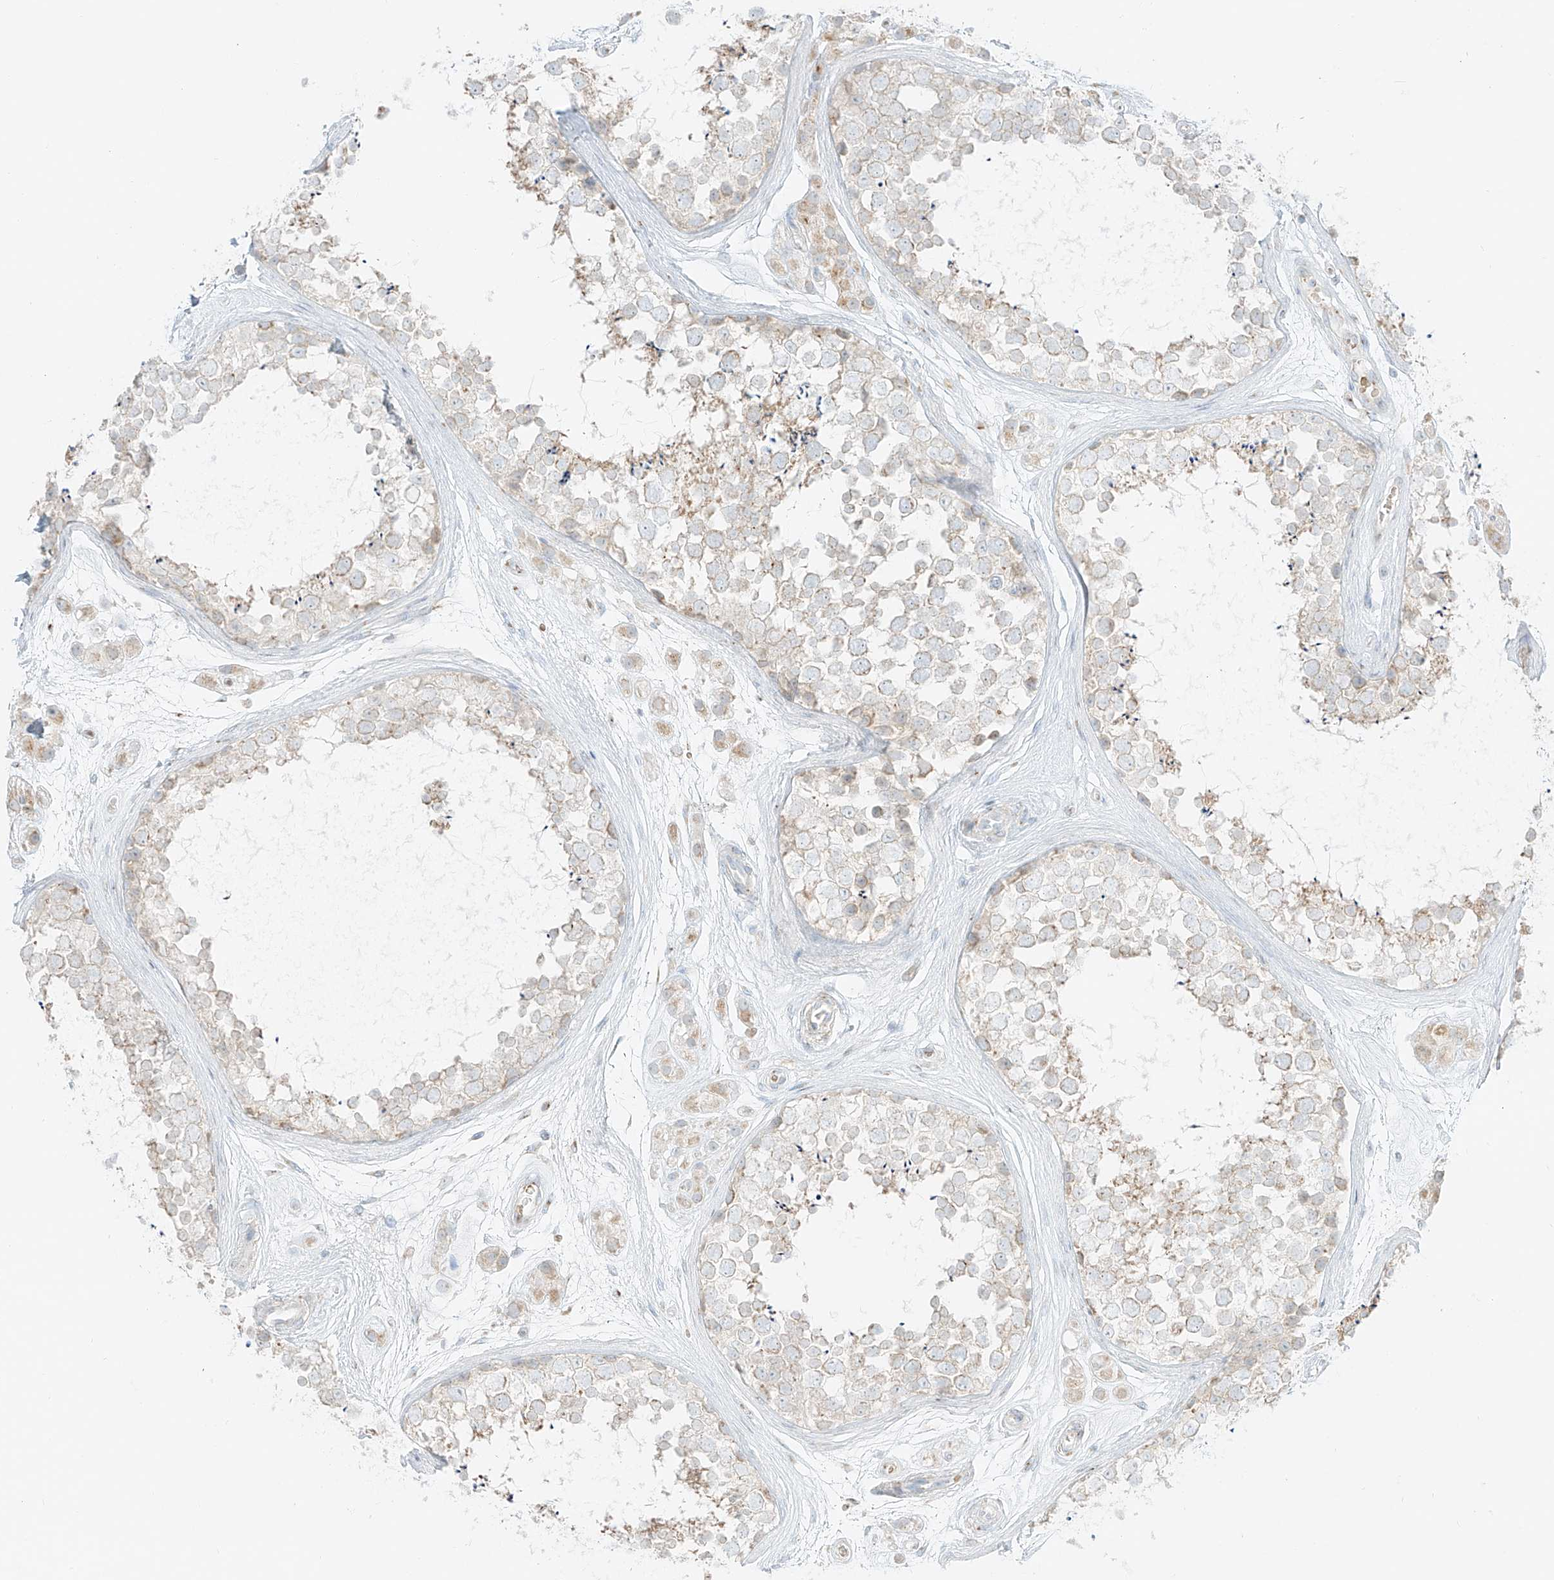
{"staining": {"intensity": "weak", "quantity": "25%-75%", "location": "cytoplasmic/membranous"}, "tissue": "testis", "cell_type": "Cells in seminiferous ducts", "image_type": "normal", "snomed": [{"axis": "morphology", "description": "Normal tissue, NOS"}, {"axis": "topography", "description": "Testis"}], "caption": "IHC photomicrograph of unremarkable human testis stained for a protein (brown), which demonstrates low levels of weak cytoplasmic/membranous positivity in about 25%-75% of cells in seminiferous ducts.", "gene": "TMEM87B", "patient": {"sex": "male", "age": 56}}